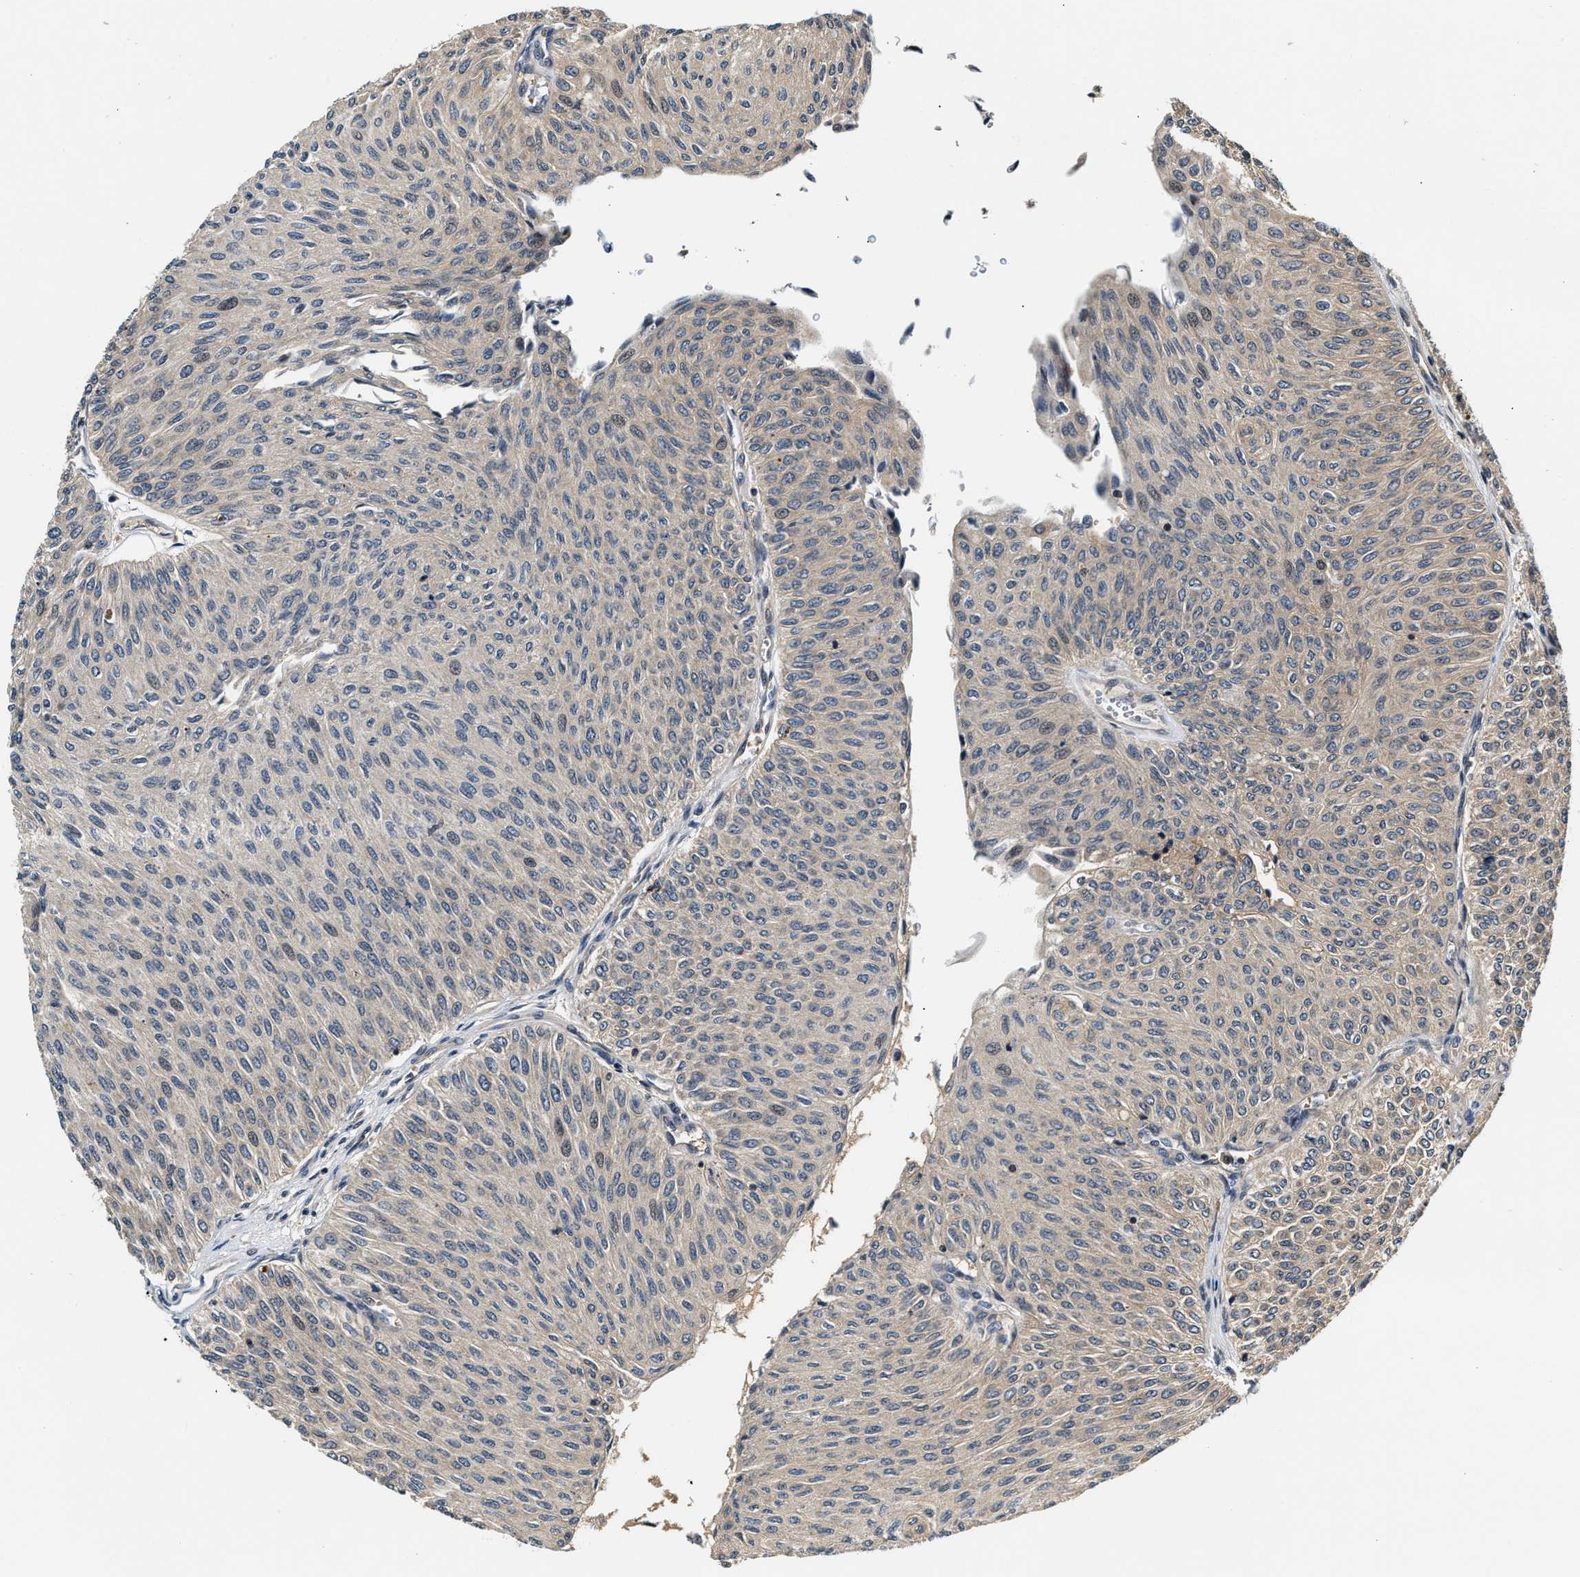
{"staining": {"intensity": "negative", "quantity": "none", "location": "none"}, "tissue": "urothelial cancer", "cell_type": "Tumor cells", "image_type": "cancer", "snomed": [{"axis": "morphology", "description": "Urothelial carcinoma, Low grade"}, {"axis": "topography", "description": "Urinary bladder"}], "caption": "Low-grade urothelial carcinoma was stained to show a protein in brown. There is no significant positivity in tumor cells.", "gene": "TUT7", "patient": {"sex": "male", "age": 78}}